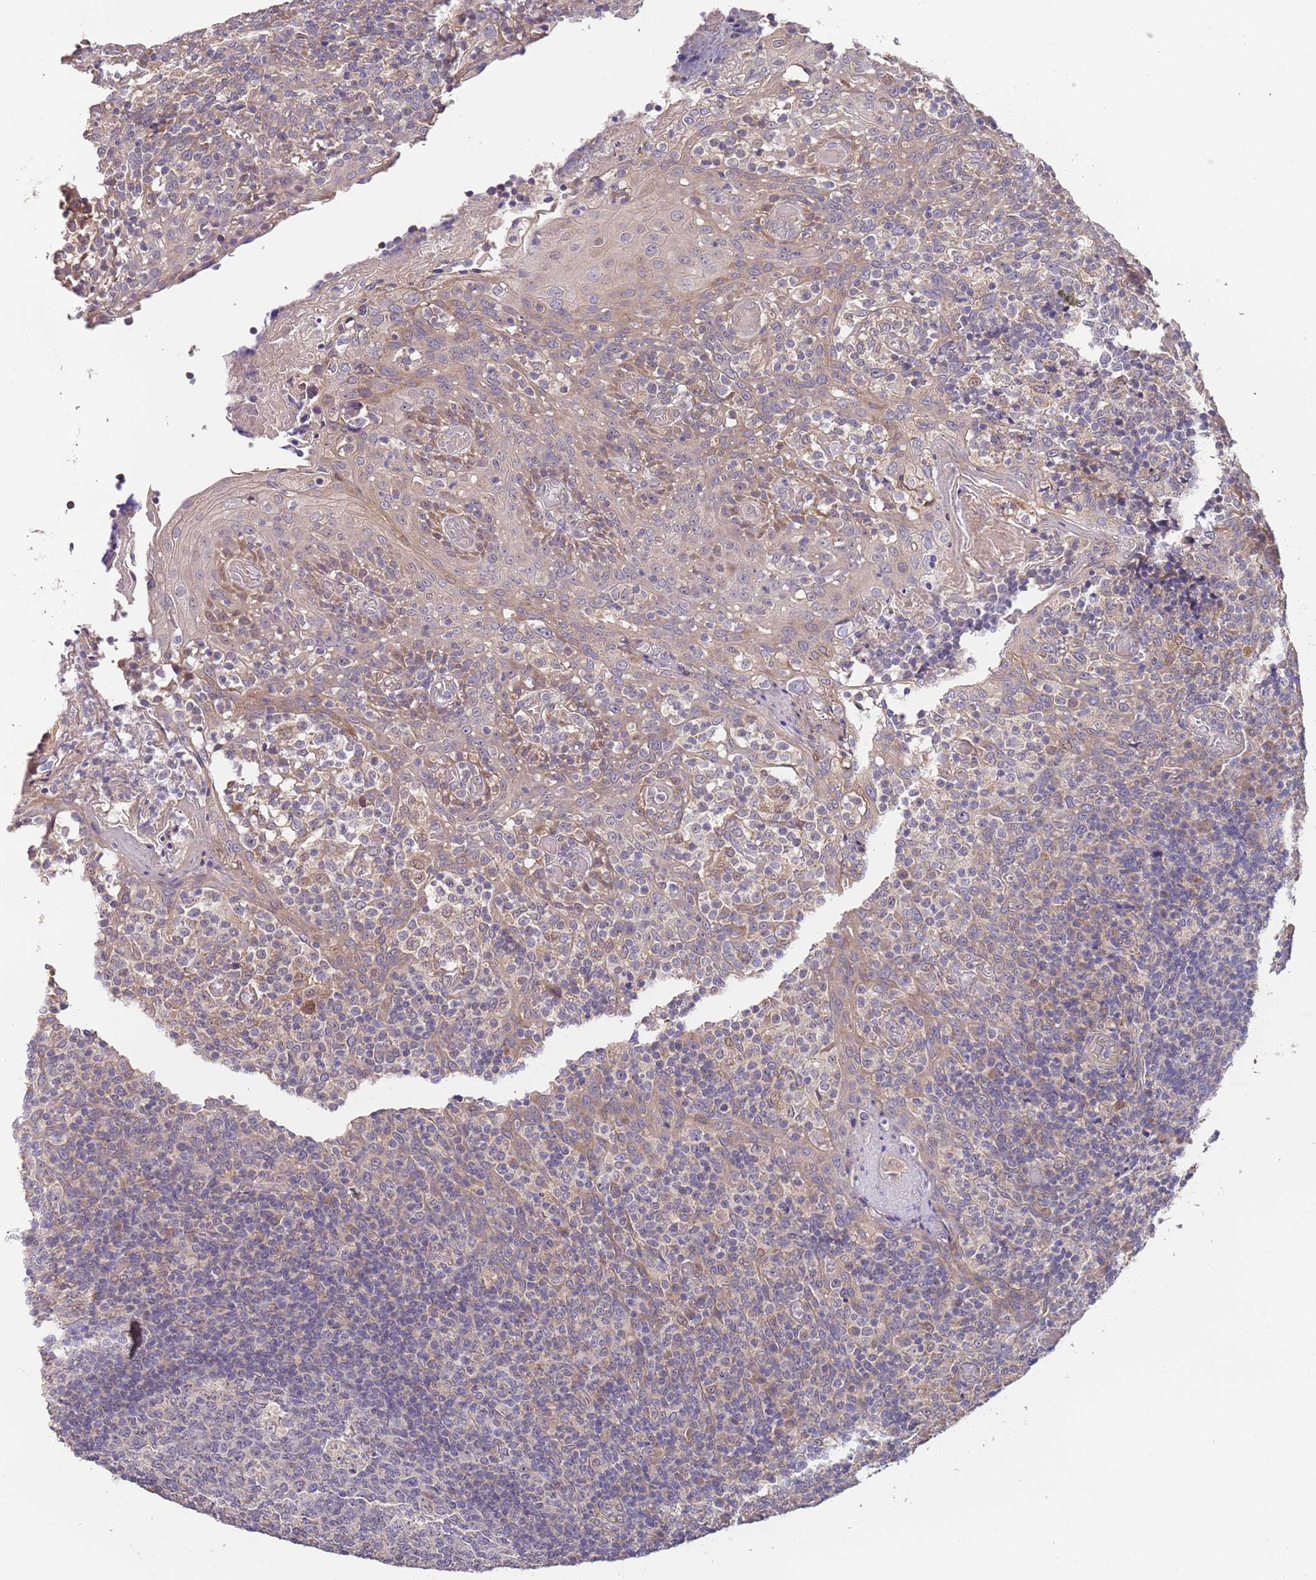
{"staining": {"intensity": "negative", "quantity": "none", "location": "none"}, "tissue": "tonsil", "cell_type": "Germinal center cells", "image_type": "normal", "snomed": [{"axis": "morphology", "description": "Normal tissue, NOS"}, {"axis": "topography", "description": "Tonsil"}], "caption": "Immunohistochemical staining of benign tonsil exhibits no significant expression in germinal center cells.", "gene": "TMEM64", "patient": {"sex": "female", "age": 19}}